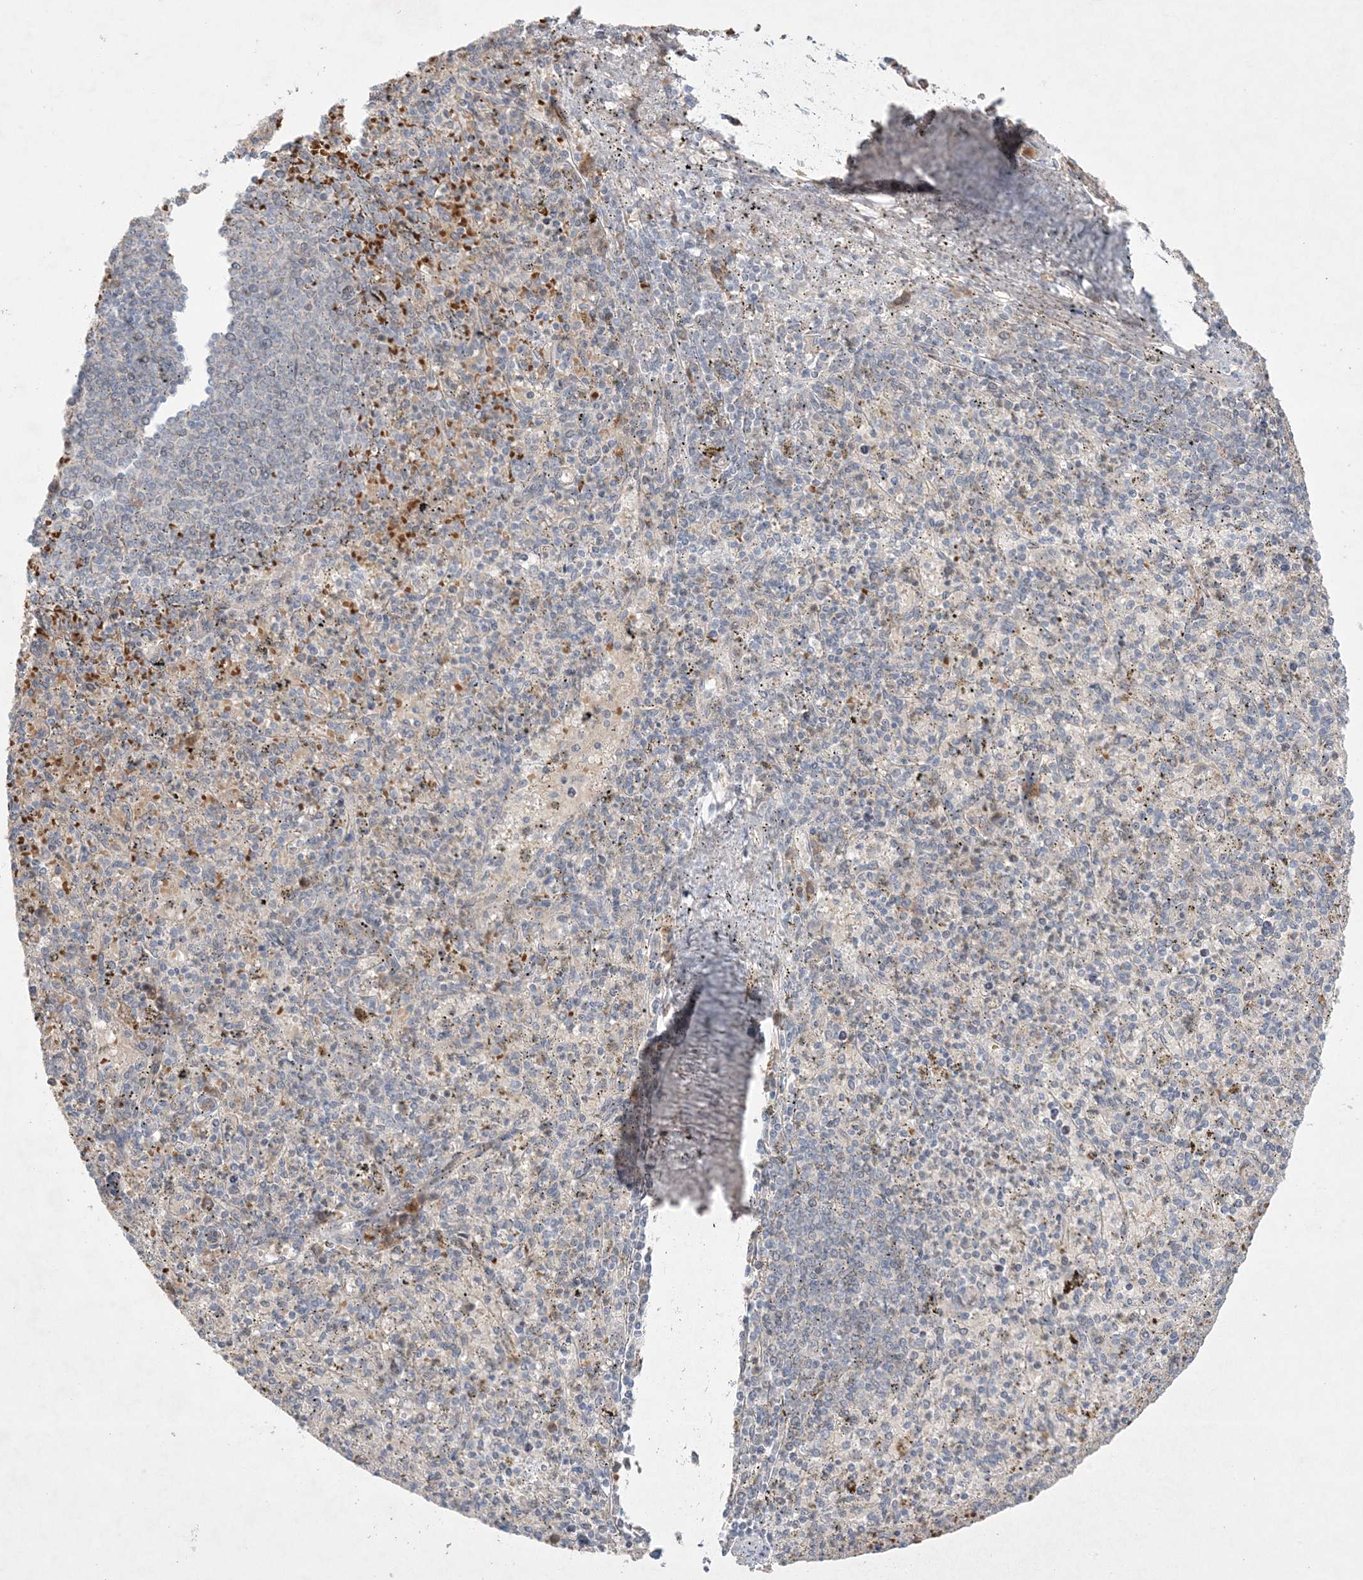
{"staining": {"intensity": "negative", "quantity": "none", "location": "none"}, "tissue": "spleen", "cell_type": "Cells in red pulp", "image_type": "normal", "snomed": [{"axis": "morphology", "description": "Normal tissue, NOS"}, {"axis": "topography", "description": "Spleen"}], "caption": "IHC image of normal human spleen stained for a protein (brown), which exhibits no positivity in cells in red pulp.", "gene": "MMGT1", "patient": {"sex": "male", "age": 72}}